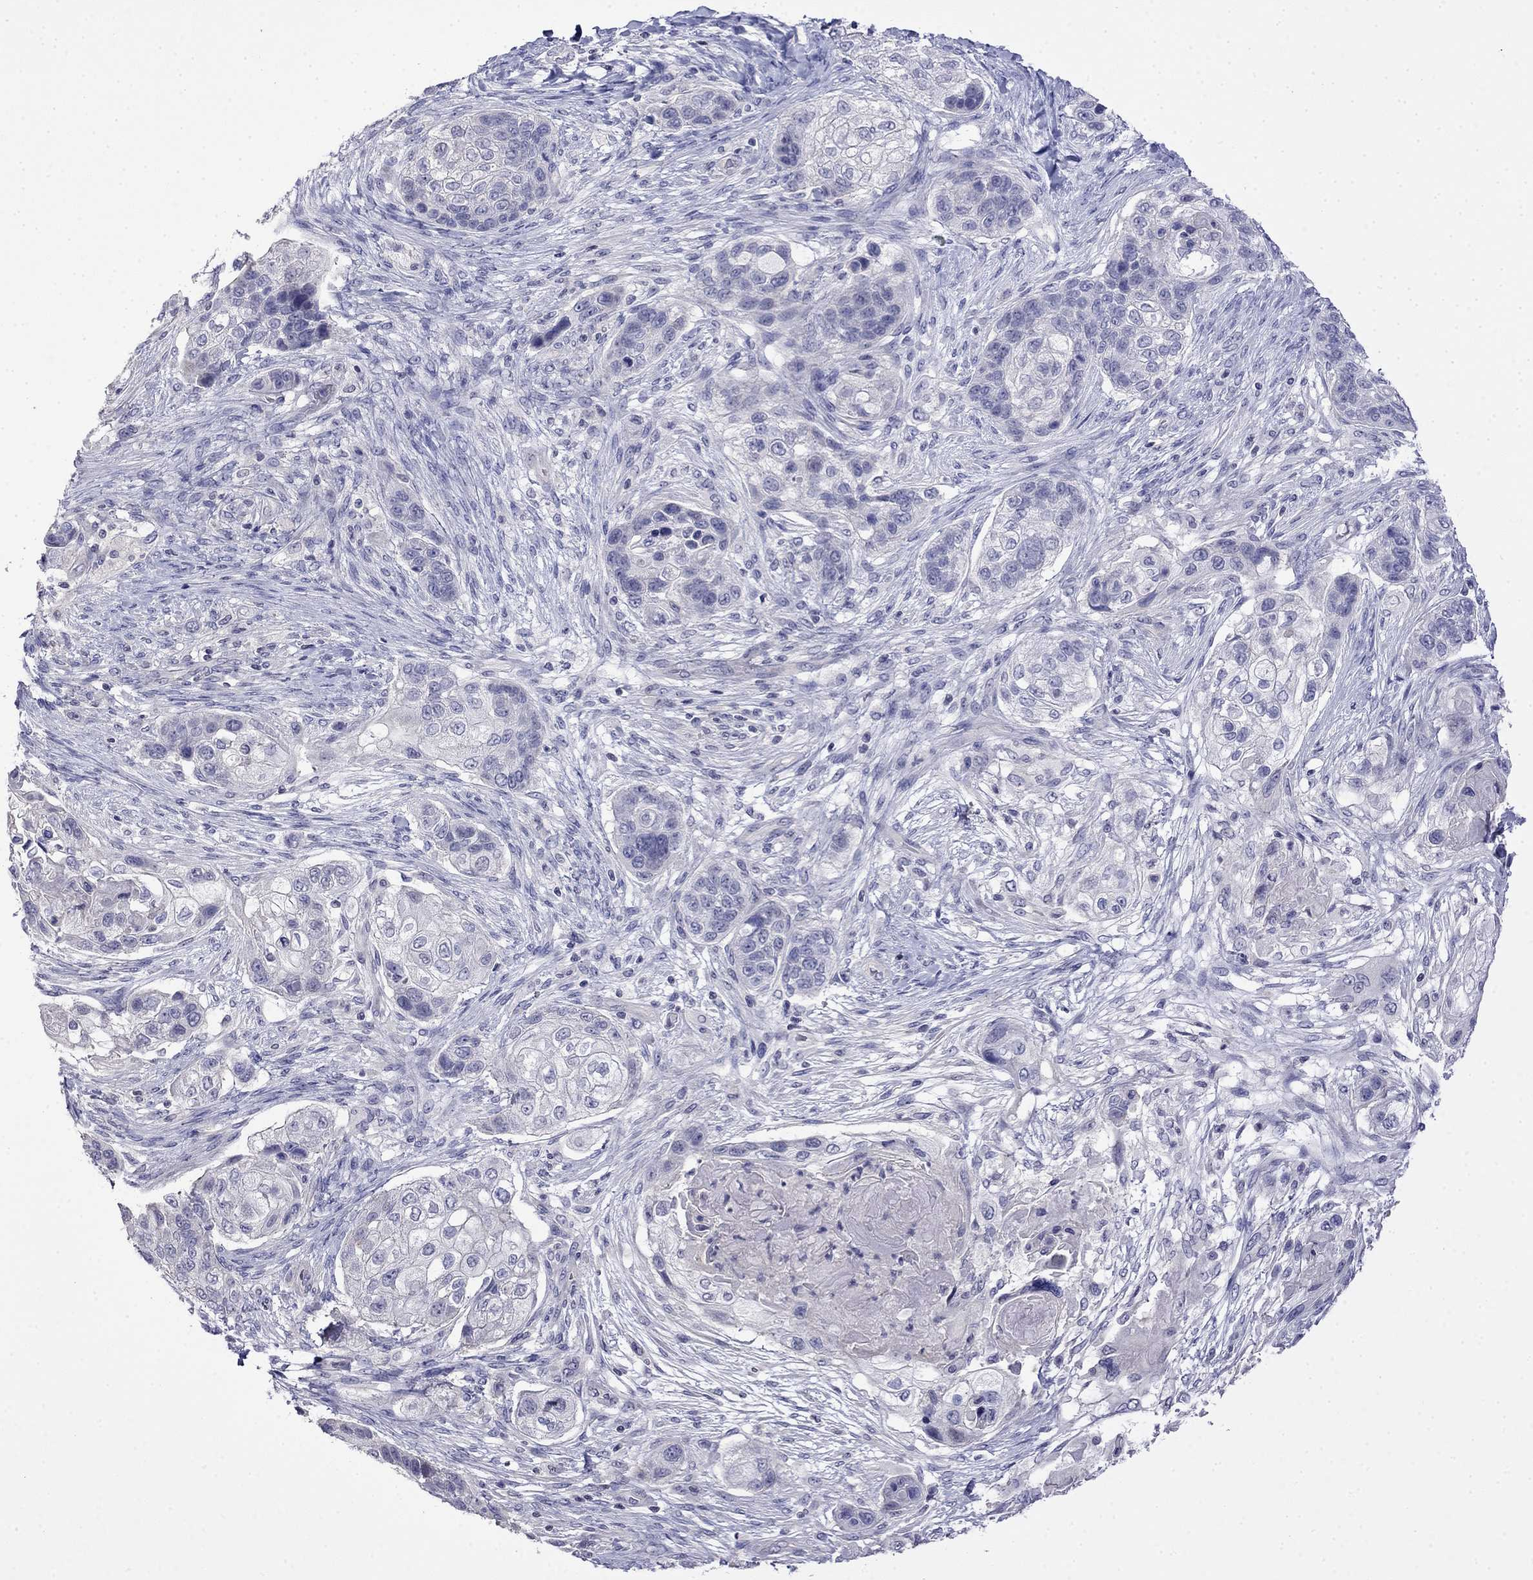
{"staining": {"intensity": "negative", "quantity": "none", "location": "none"}, "tissue": "lung cancer", "cell_type": "Tumor cells", "image_type": "cancer", "snomed": [{"axis": "morphology", "description": "Squamous cell carcinoma, NOS"}, {"axis": "topography", "description": "Lung"}], "caption": "DAB immunohistochemical staining of lung cancer (squamous cell carcinoma) demonstrates no significant expression in tumor cells. (Immunohistochemistry (ihc), brightfield microscopy, high magnification).", "gene": "GUCA1B", "patient": {"sex": "male", "age": 69}}